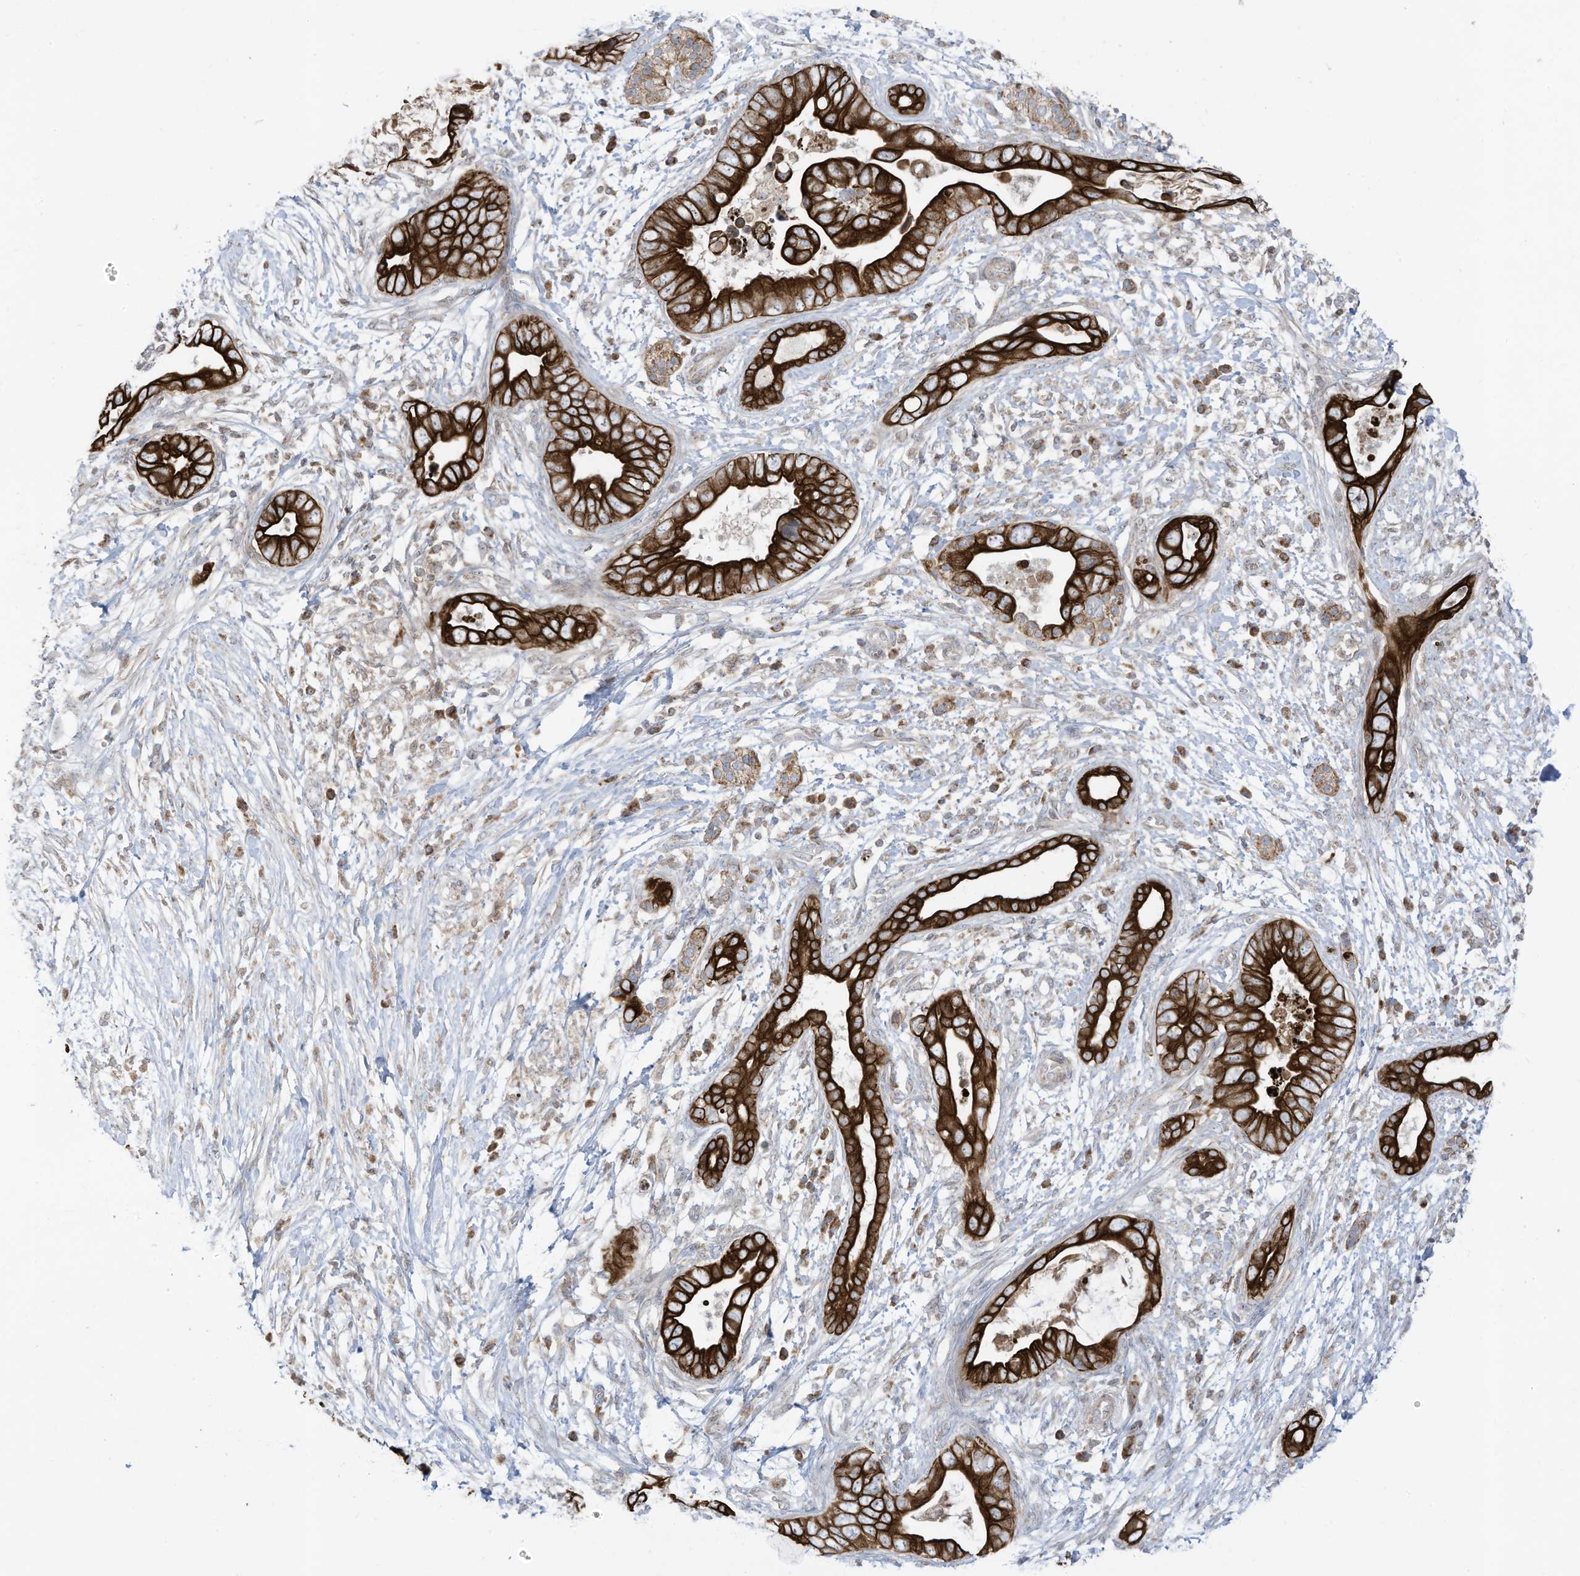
{"staining": {"intensity": "strong", "quantity": ">75%", "location": "cytoplasmic/membranous"}, "tissue": "pancreatic cancer", "cell_type": "Tumor cells", "image_type": "cancer", "snomed": [{"axis": "morphology", "description": "Adenocarcinoma, NOS"}, {"axis": "topography", "description": "Pancreas"}], "caption": "Human pancreatic cancer stained with a brown dye displays strong cytoplasmic/membranous positive expression in approximately >75% of tumor cells.", "gene": "CGAS", "patient": {"sex": "male", "age": 75}}